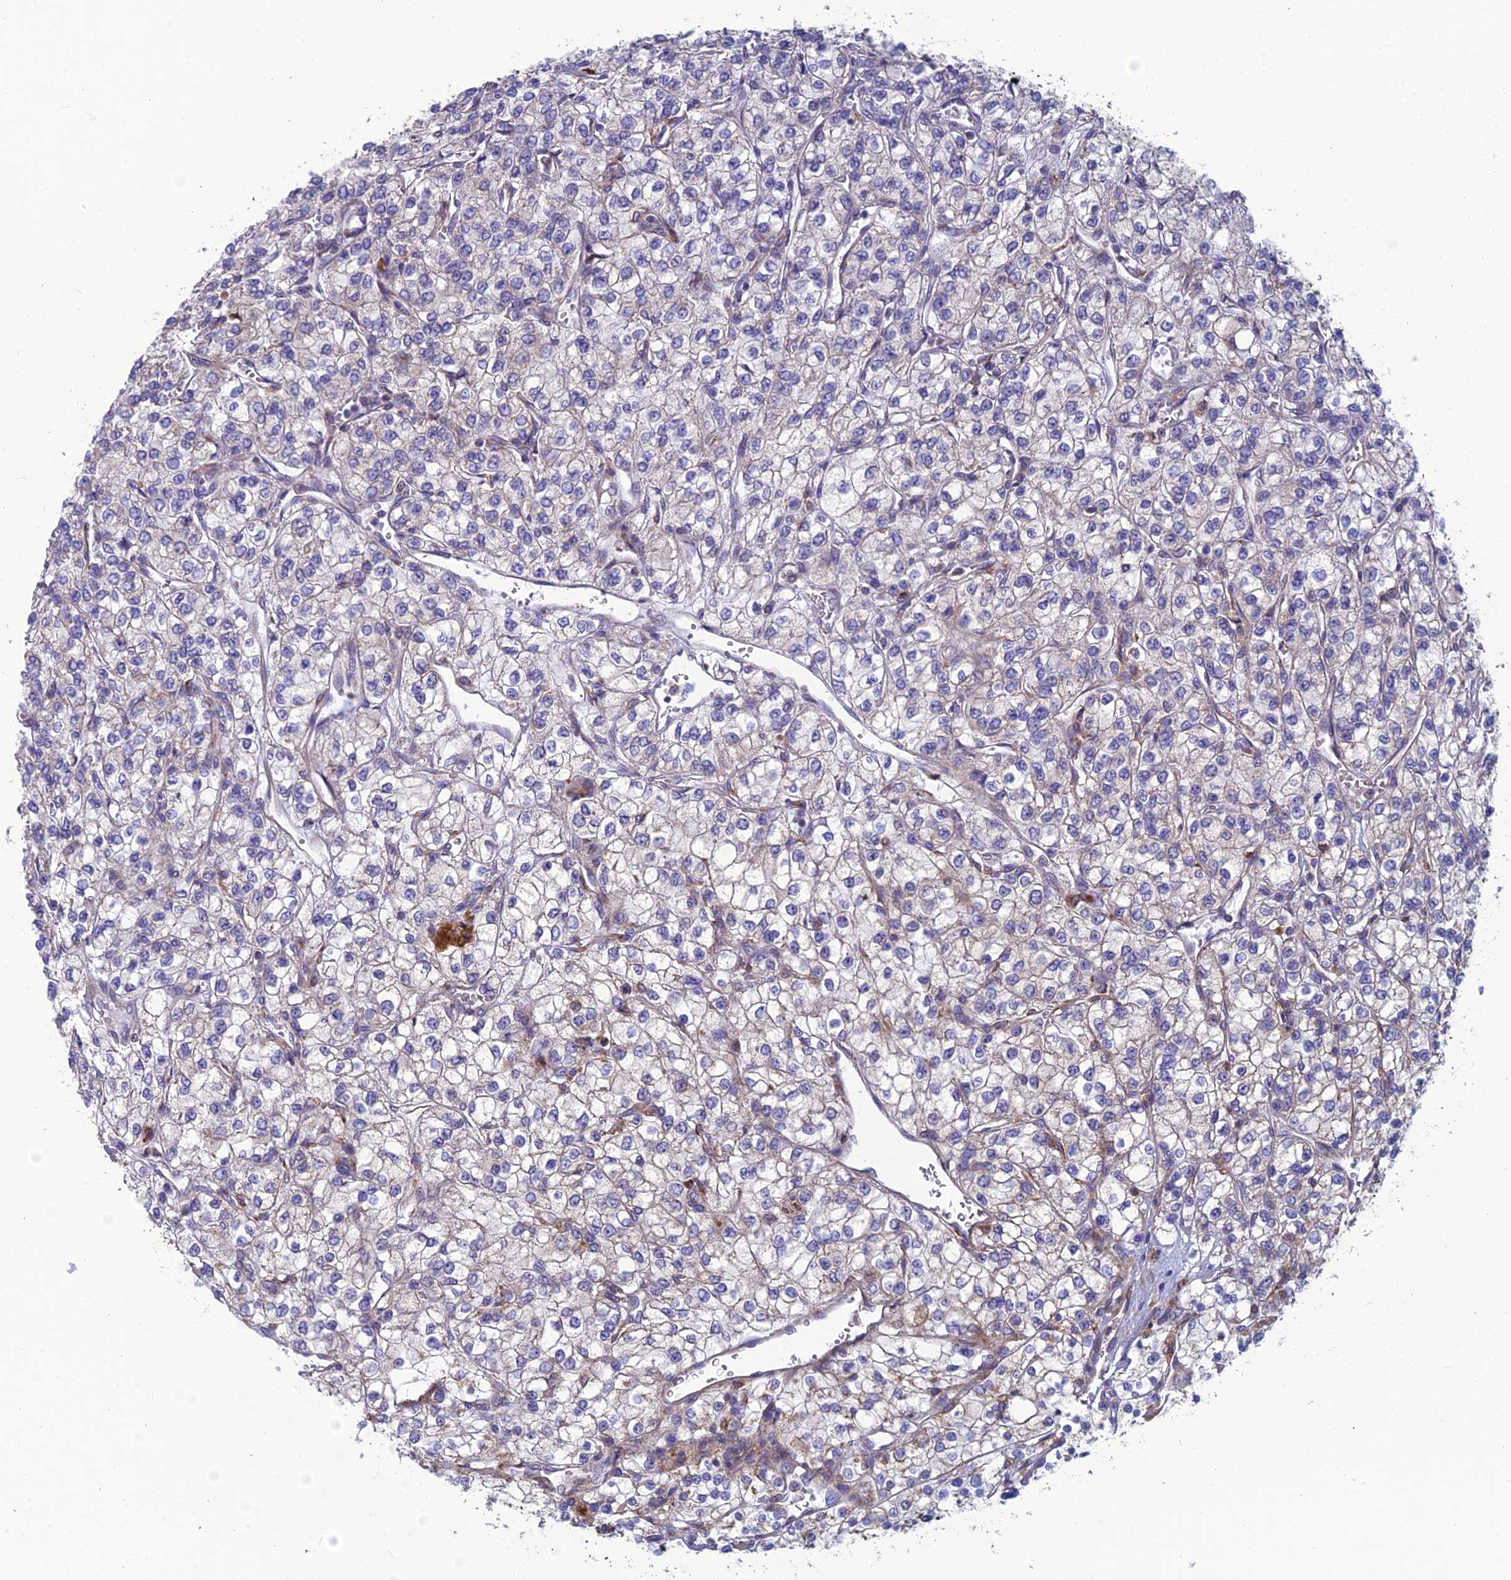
{"staining": {"intensity": "negative", "quantity": "none", "location": "none"}, "tissue": "renal cancer", "cell_type": "Tumor cells", "image_type": "cancer", "snomed": [{"axis": "morphology", "description": "Adenocarcinoma, NOS"}, {"axis": "topography", "description": "Kidney"}], "caption": "Histopathology image shows no protein positivity in tumor cells of renal cancer (adenocarcinoma) tissue. (DAB IHC with hematoxylin counter stain).", "gene": "BLTP2", "patient": {"sex": "male", "age": 80}}